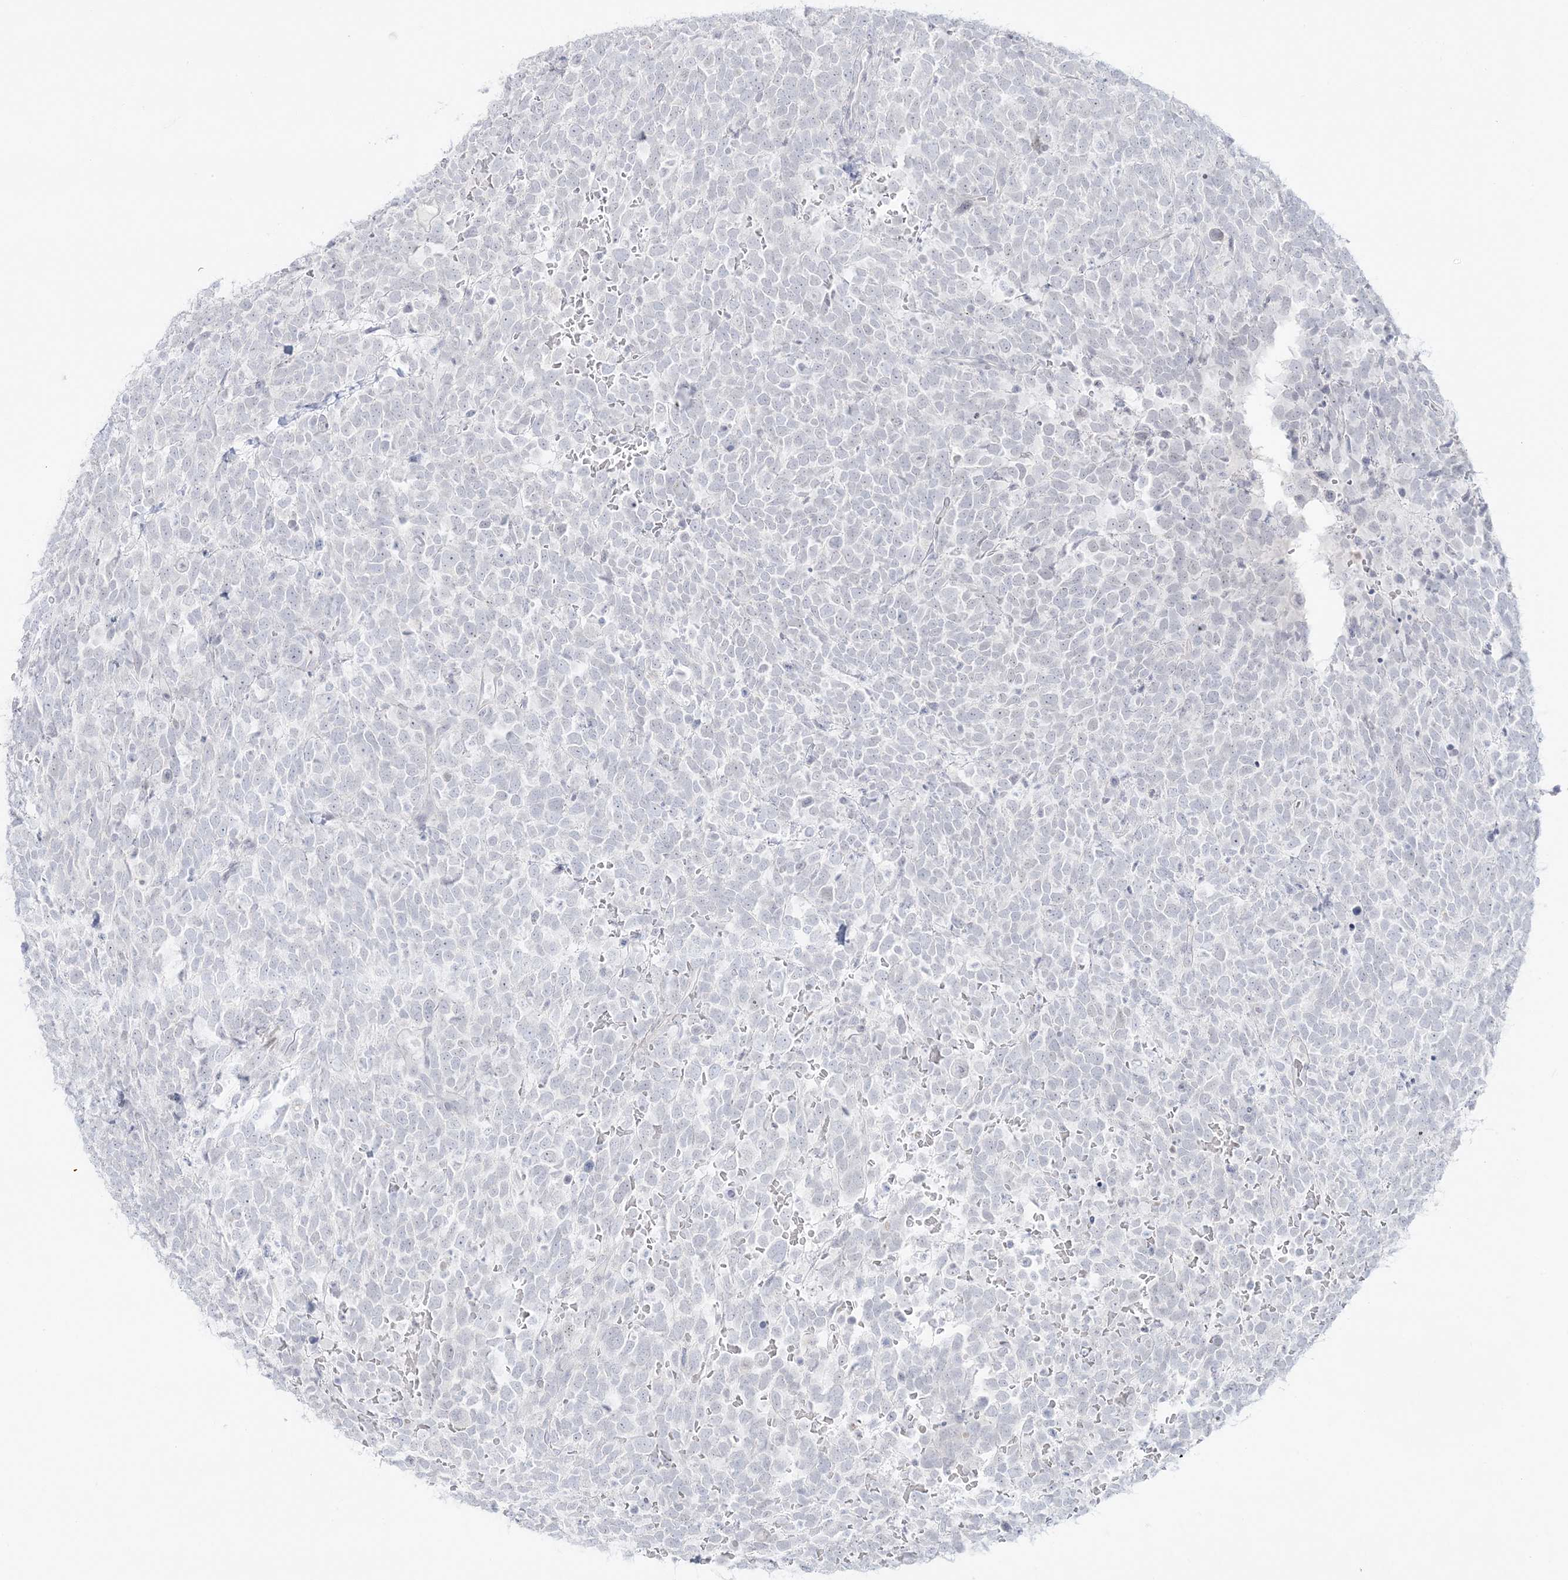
{"staining": {"intensity": "negative", "quantity": "none", "location": "none"}, "tissue": "urothelial cancer", "cell_type": "Tumor cells", "image_type": "cancer", "snomed": [{"axis": "morphology", "description": "Urothelial carcinoma, High grade"}, {"axis": "topography", "description": "Urinary bladder"}], "caption": "Histopathology image shows no significant protein expression in tumor cells of urothelial cancer.", "gene": "SH3BP4", "patient": {"sex": "female", "age": 82}}